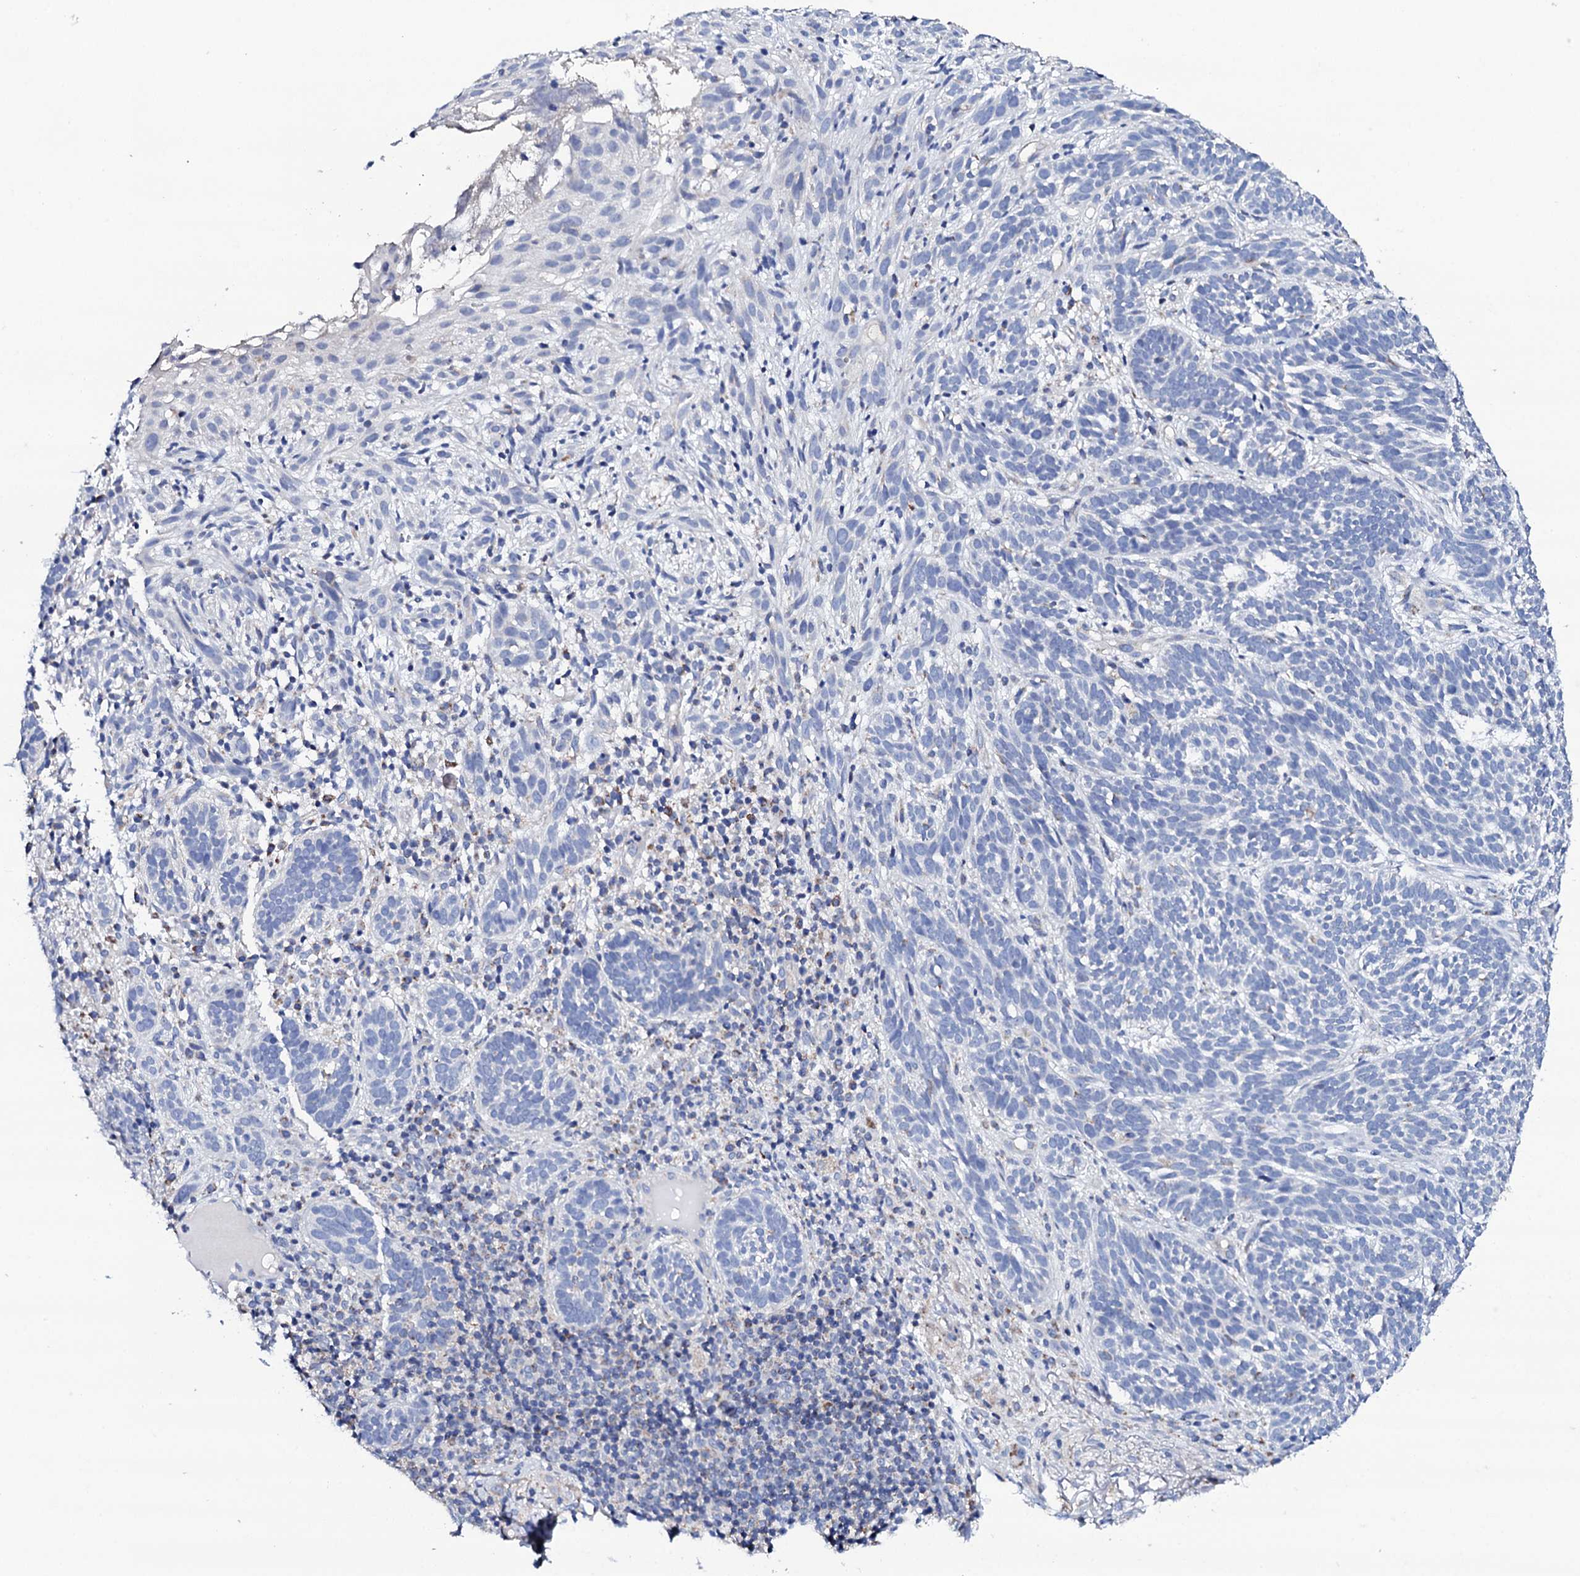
{"staining": {"intensity": "negative", "quantity": "none", "location": "none"}, "tissue": "skin cancer", "cell_type": "Tumor cells", "image_type": "cancer", "snomed": [{"axis": "morphology", "description": "Basal cell carcinoma"}, {"axis": "topography", "description": "Skin"}], "caption": "Tumor cells show no significant protein expression in skin cancer (basal cell carcinoma).", "gene": "TCAF2", "patient": {"sex": "male", "age": 71}}